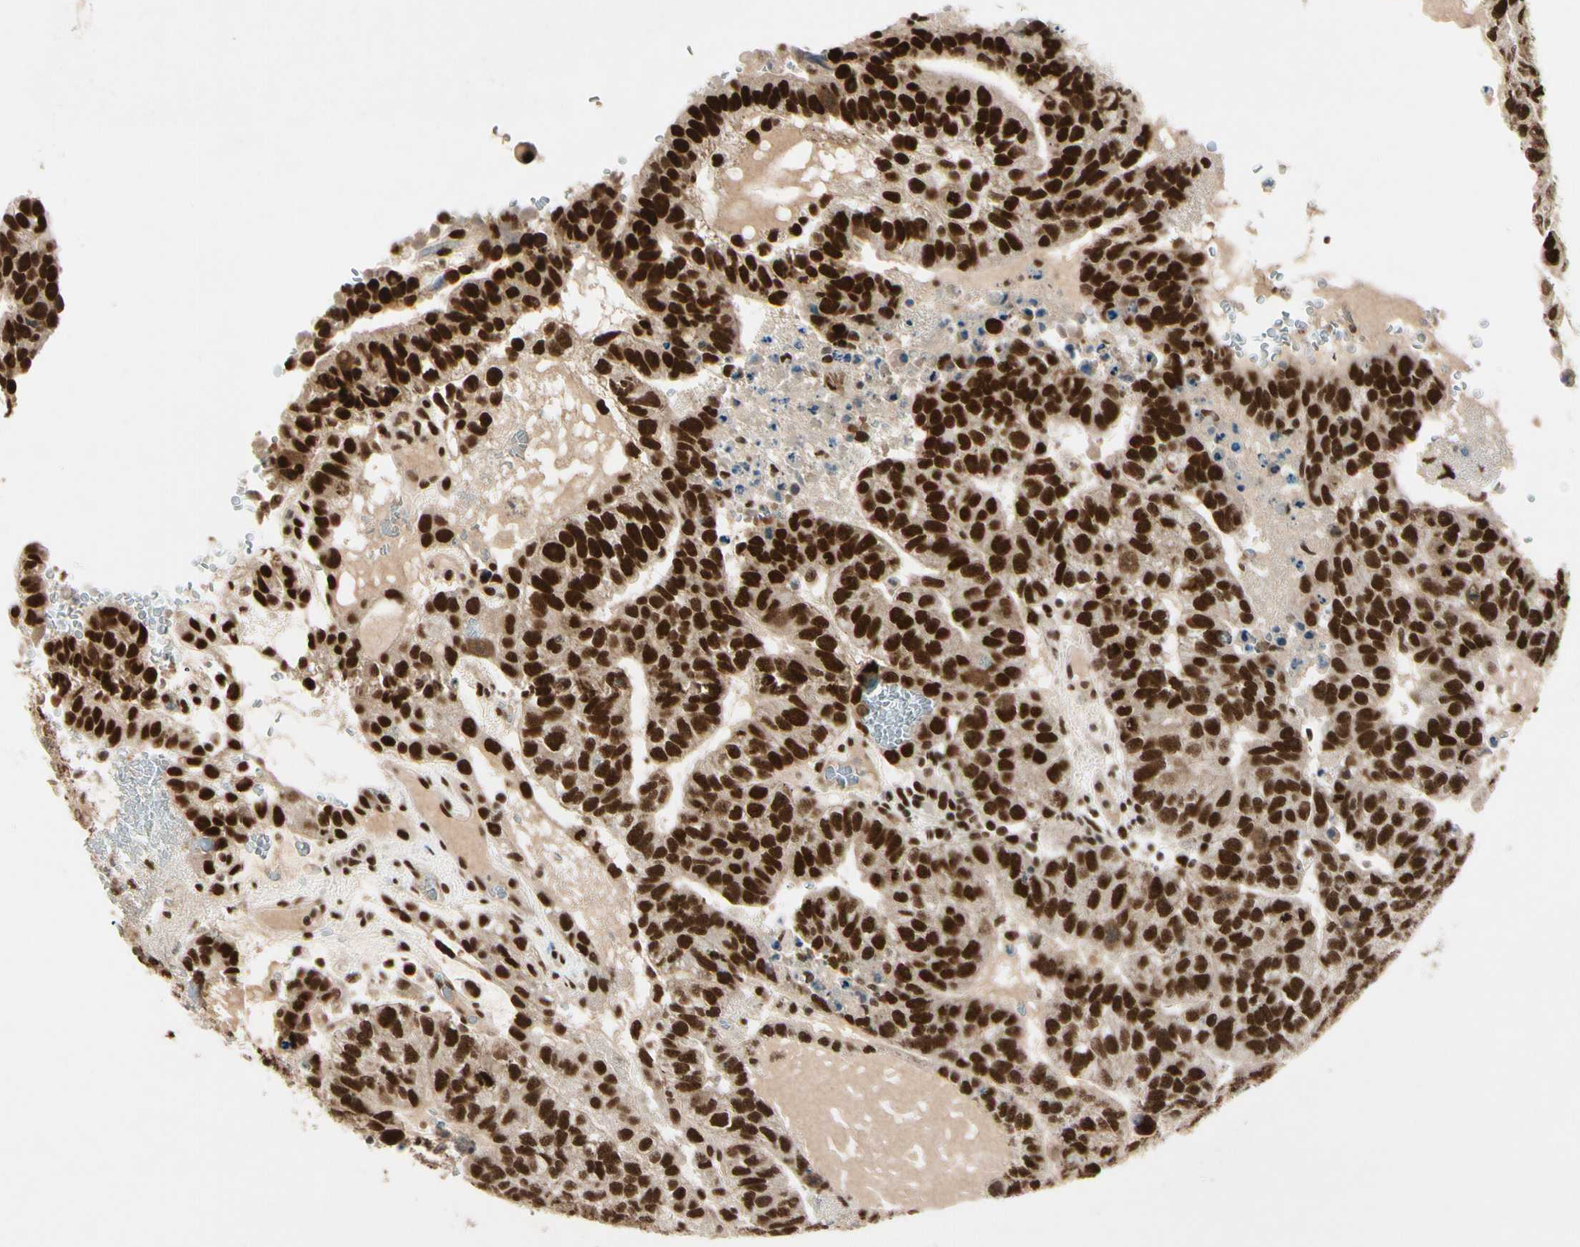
{"staining": {"intensity": "strong", "quantity": ">75%", "location": "nuclear"}, "tissue": "testis cancer", "cell_type": "Tumor cells", "image_type": "cancer", "snomed": [{"axis": "morphology", "description": "Seminoma, NOS"}, {"axis": "morphology", "description": "Carcinoma, Embryonal, NOS"}, {"axis": "topography", "description": "Testis"}], "caption": "Seminoma (testis) stained for a protein (brown) shows strong nuclear positive positivity in about >75% of tumor cells.", "gene": "CHAMP1", "patient": {"sex": "male", "age": 52}}